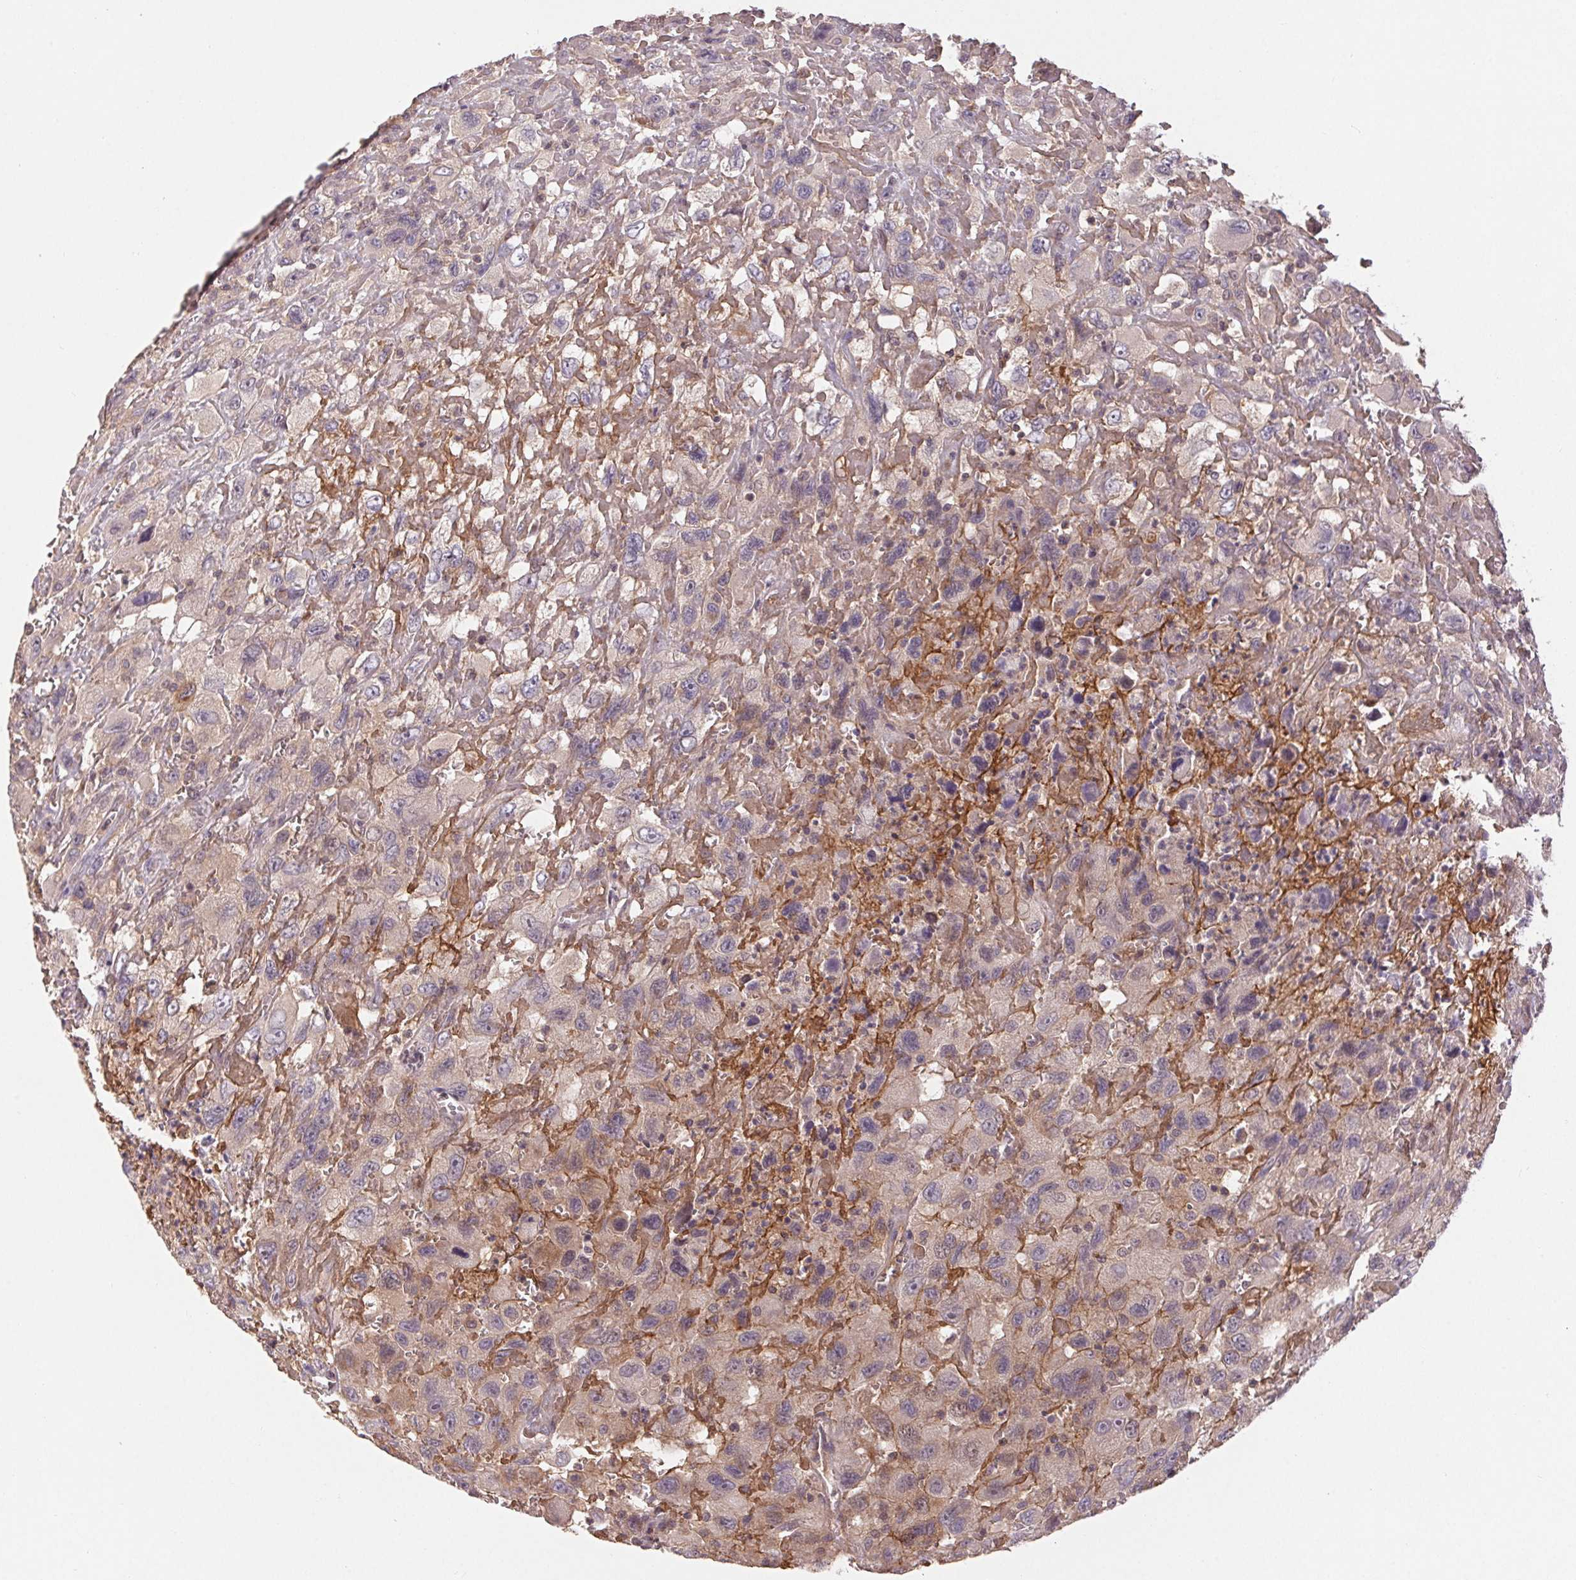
{"staining": {"intensity": "negative", "quantity": "none", "location": "none"}, "tissue": "head and neck cancer", "cell_type": "Tumor cells", "image_type": "cancer", "snomed": [{"axis": "morphology", "description": "Squamous cell carcinoma, NOS"}, {"axis": "morphology", "description": "Squamous cell carcinoma, metastatic, NOS"}, {"axis": "topography", "description": "Oral tissue"}, {"axis": "topography", "description": "Head-Neck"}], "caption": "Immunohistochemistry (IHC) histopathology image of neoplastic tissue: human head and neck cancer stained with DAB reveals no significant protein positivity in tumor cells. The staining was performed using DAB to visualize the protein expression in brown, while the nuclei were stained in blue with hematoxylin (Magnification: 20x).", "gene": "MAPKAPK2", "patient": {"sex": "female", "age": 85}}